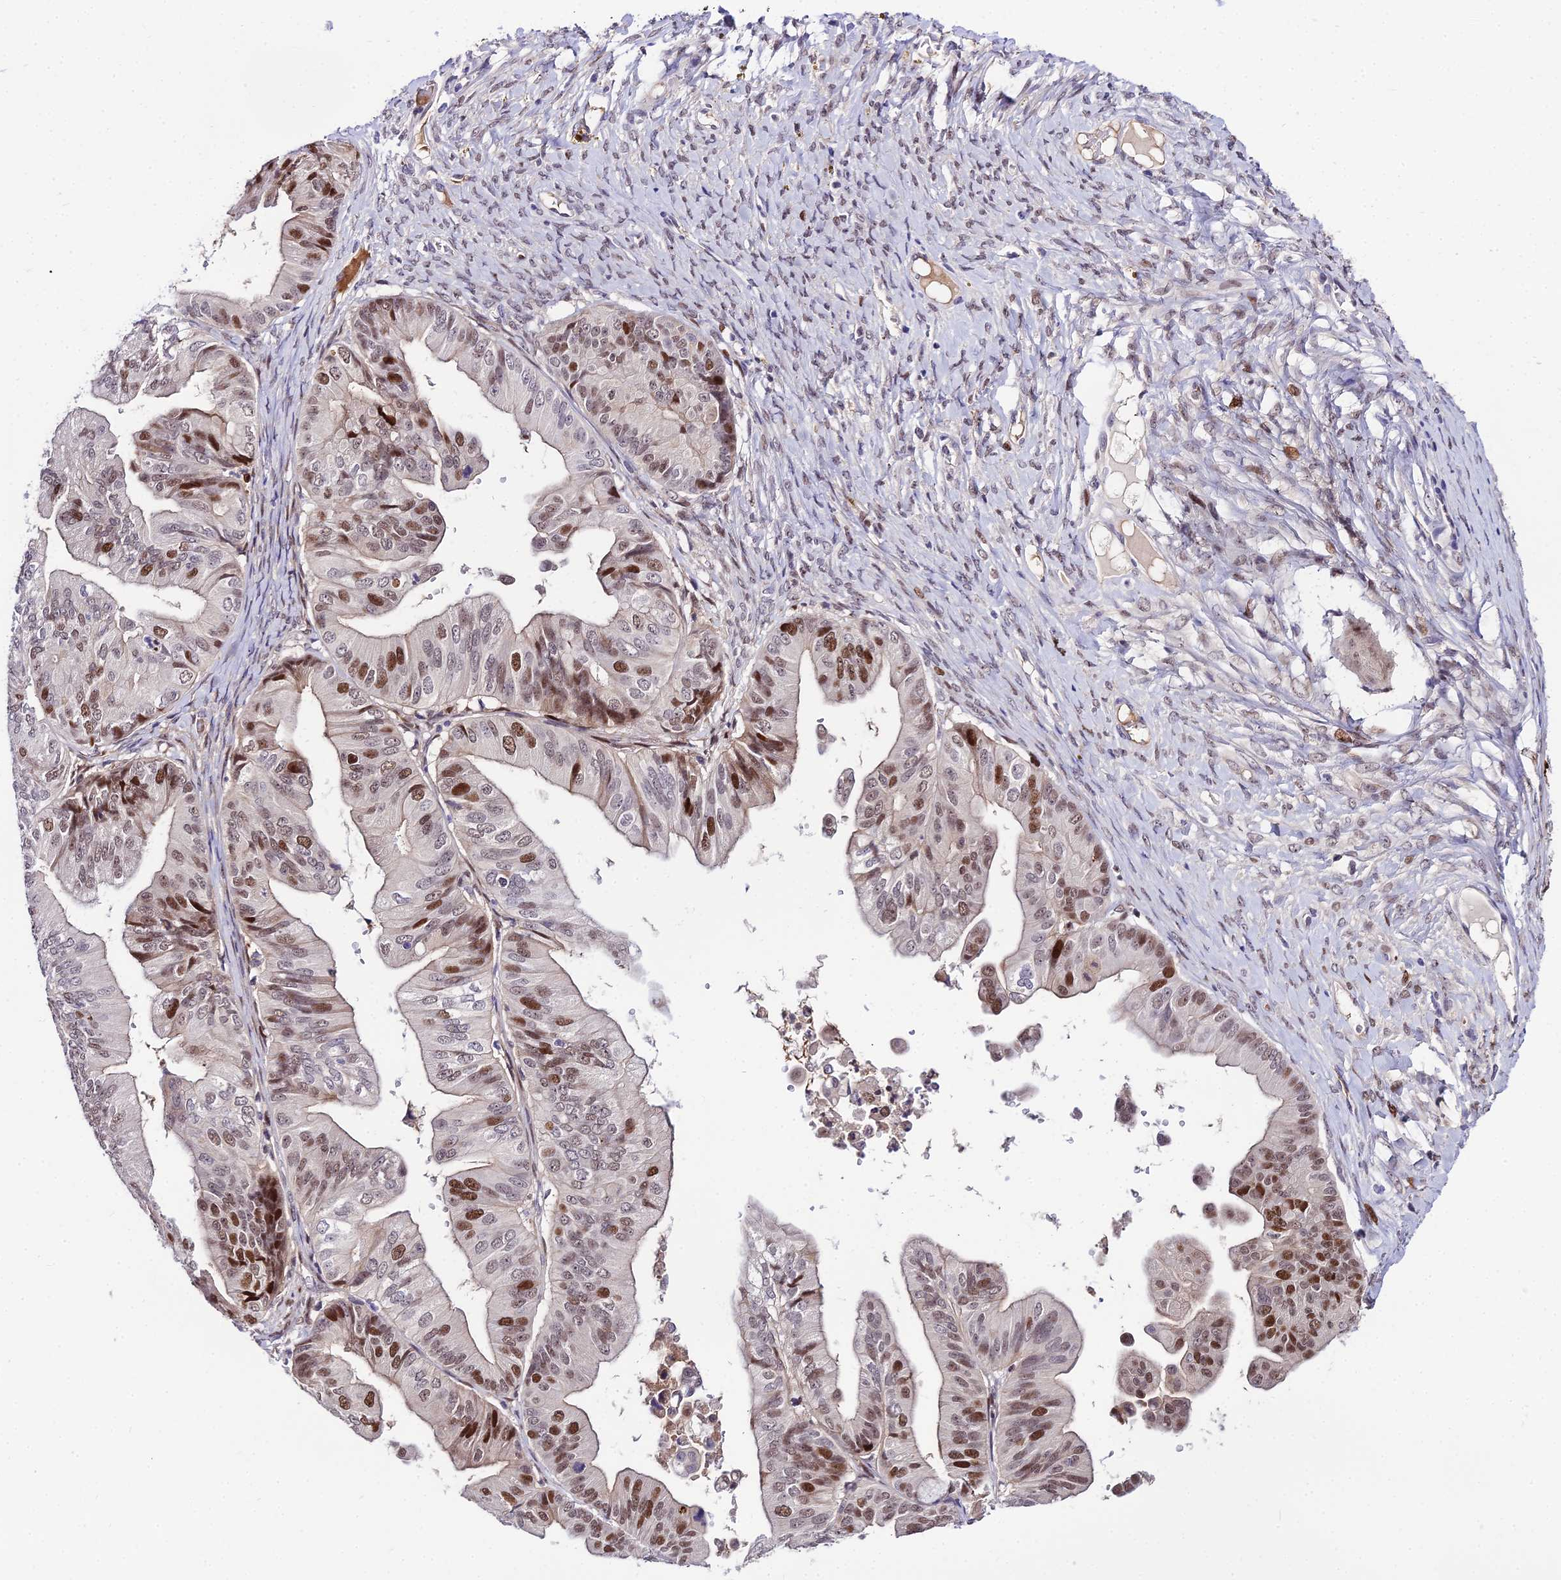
{"staining": {"intensity": "moderate", "quantity": "25%-75%", "location": "nuclear"}, "tissue": "ovarian cancer", "cell_type": "Tumor cells", "image_type": "cancer", "snomed": [{"axis": "morphology", "description": "Cystadenocarcinoma, mucinous, NOS"}, {"axis": "topography", "description": "Ovary"}], "caption": "Ovarian cancer (mucinous cystadenocarcinoma) stained for a protein reveals moderate nuclear positivity in tumor cells.", "gene": "TRIML2", "patient": {"sex": "female", "age": 61}}